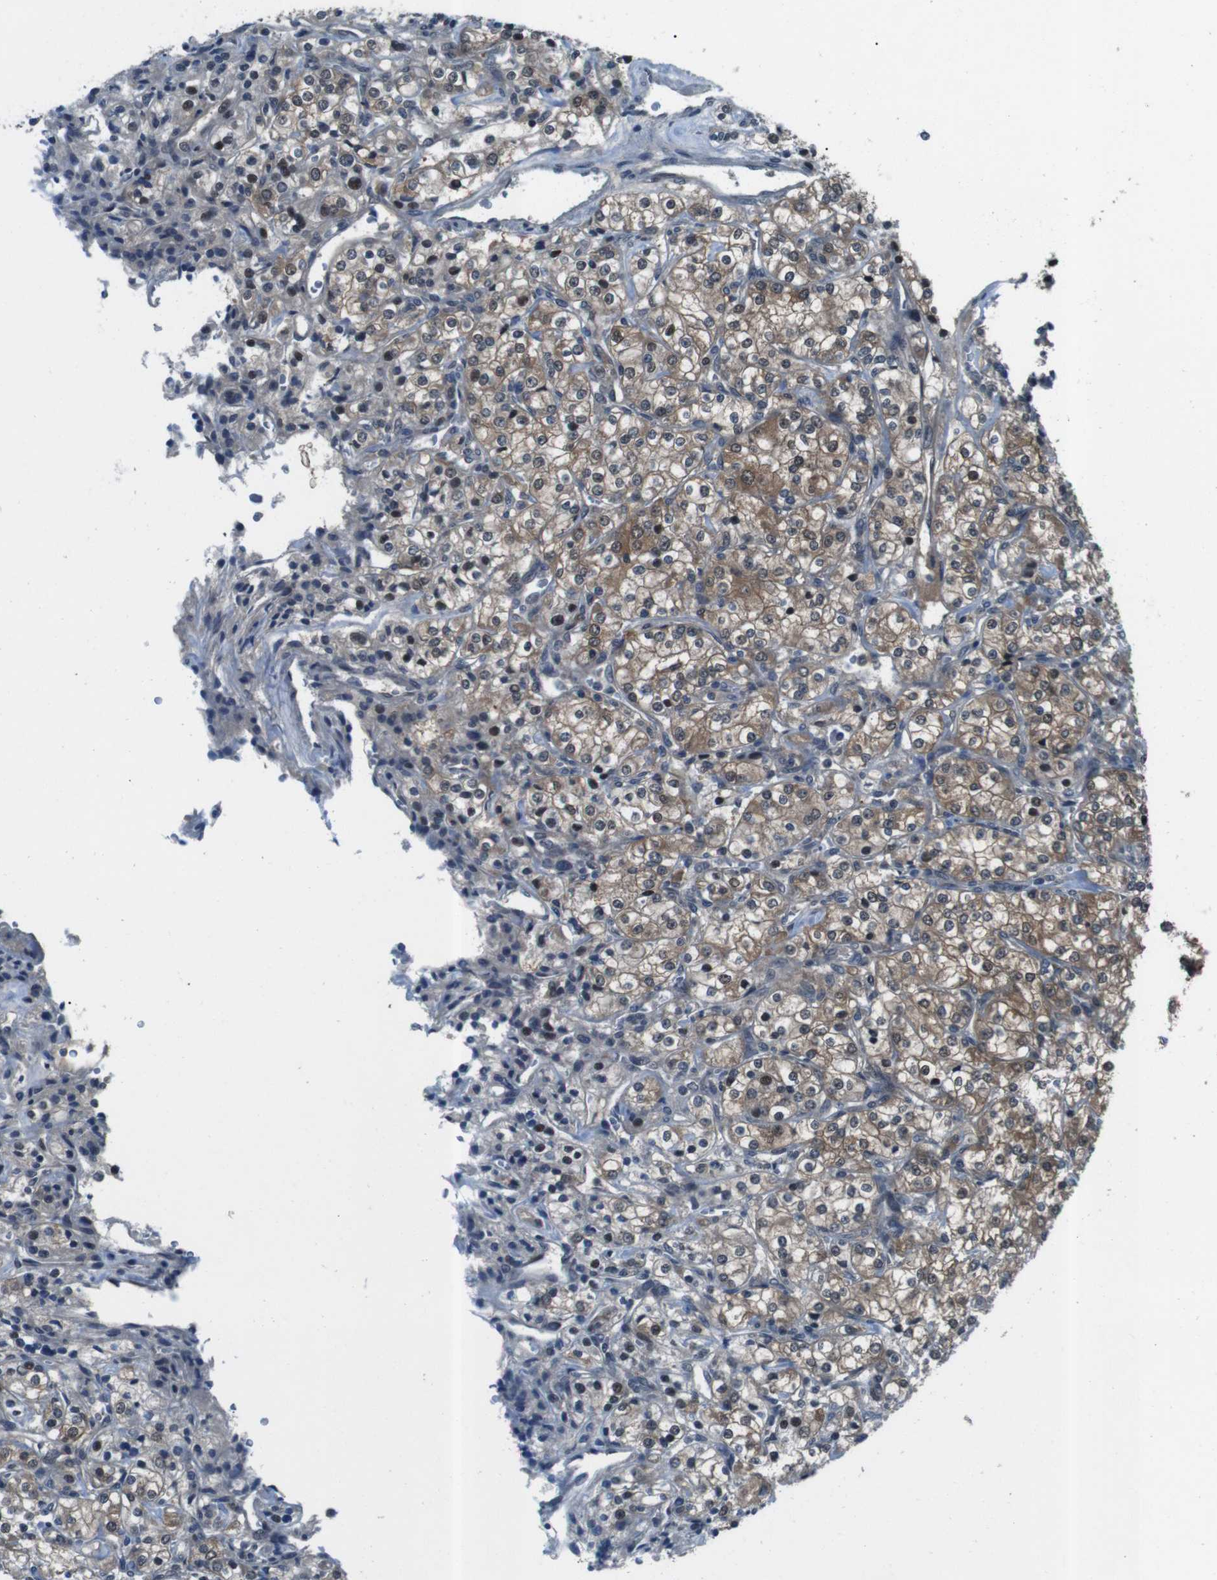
{"staining": {"intensity": "moderate", "quantity": ">75%", "location": "cytoplasmic/membranous"}, "tissue": "renal cancer", "cell_type": "Tumor cells", "image_type": "cancer", "snomed": [{"axis": "morphology", "description": "Adenocarcinoma, NOS"}, {"axis": "topography", "description": "Kidney"}], "caption": "This image shows immunohistochemistry staining of human renal adenocarcinoma, with medium moderate cytoplasmic/membranous expression in approximately >75% of tumor cells.", "gene": "LRP5", "patient": {"sex": "male", "age": 77}}